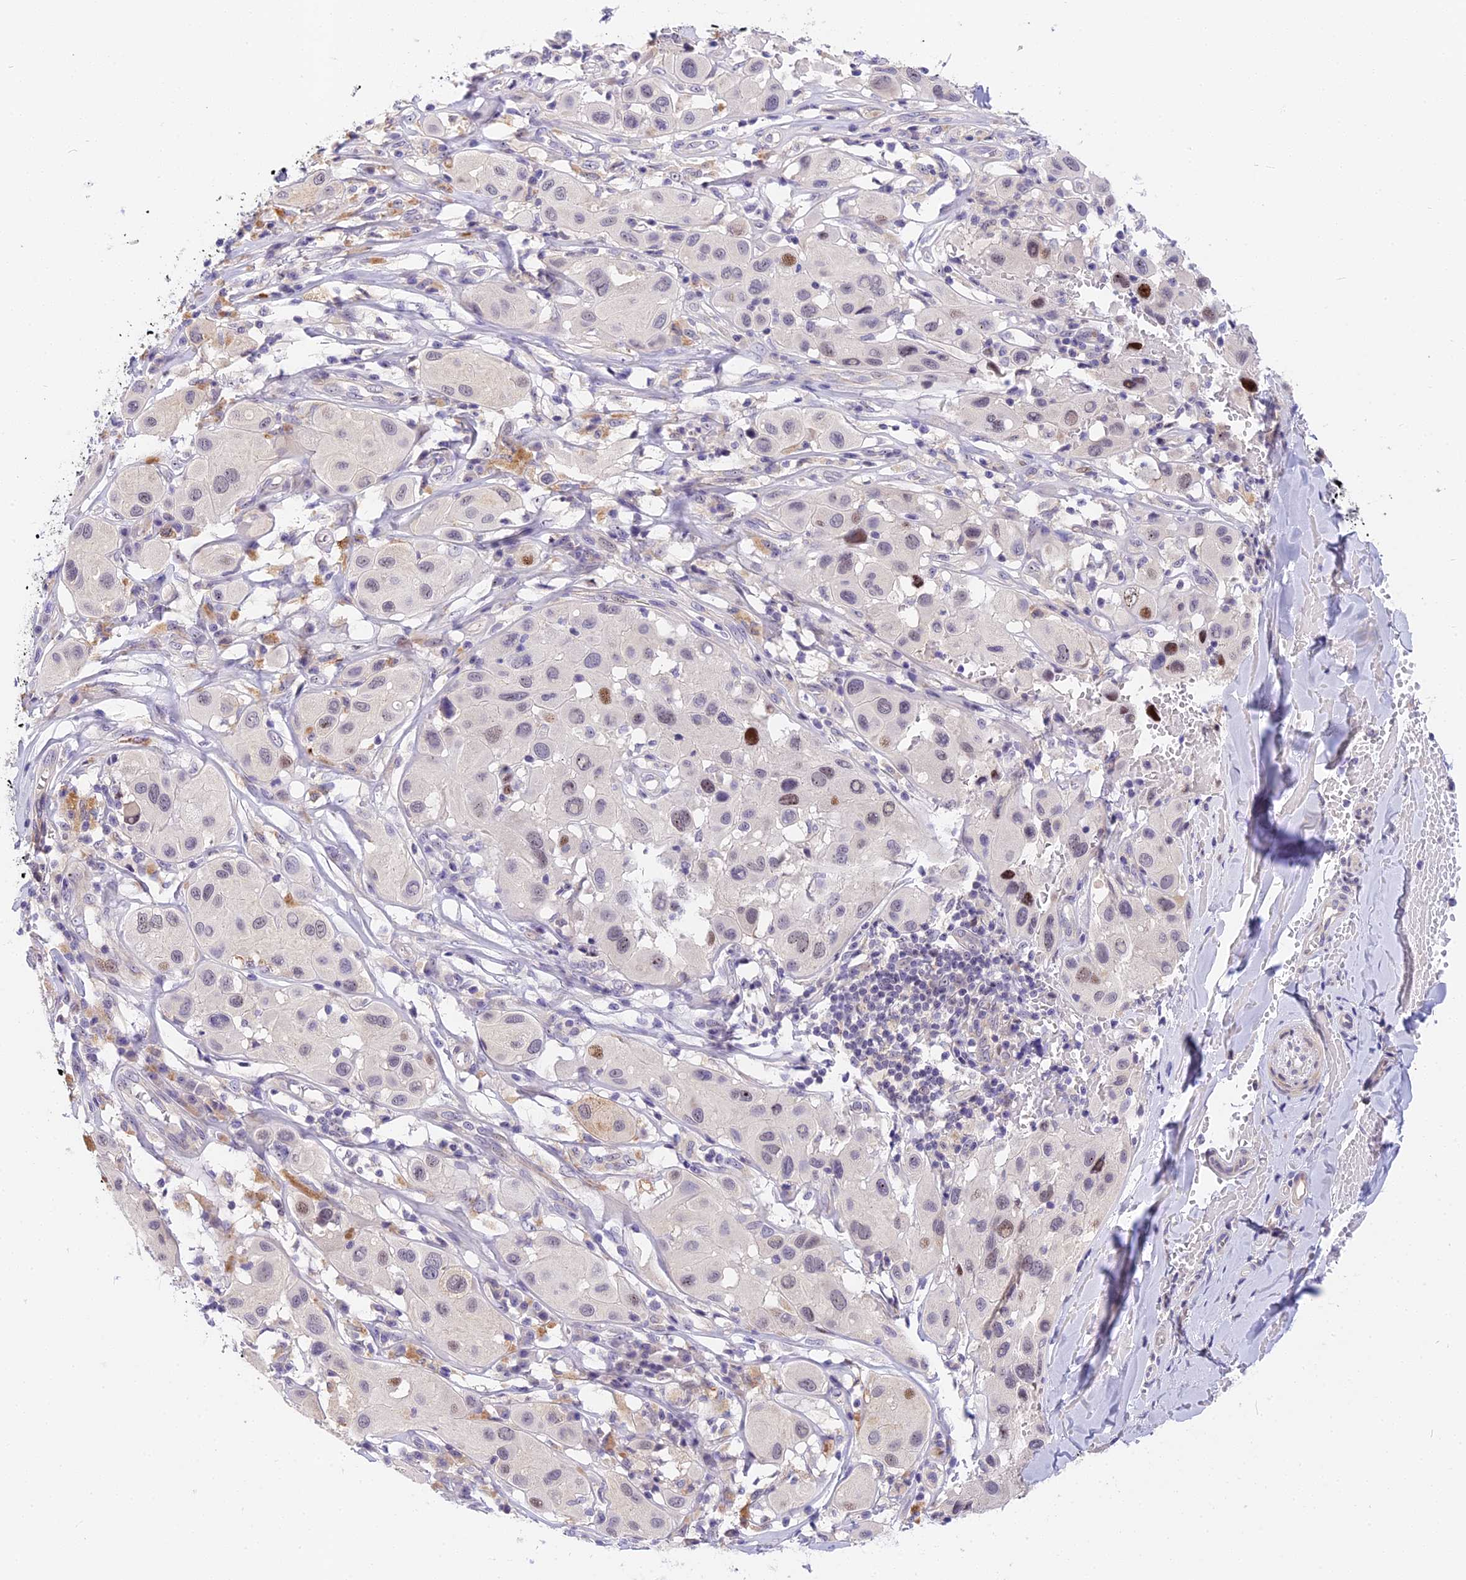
{"staining": {"intensity": "moderate", "quantity": "<25%", "location": "nuclear"}, "tissue": "melanoma", "cell_type": "Tumor cells", "image_type": "cancer", "snomed": [{"axis": "morphology", "description": "Malignant melanoma, Metastatic site"}, {"axis": "topography", "description": "Skin"}], "caption": "Human malignant melanoma (metastatic site) stained for a protein (brown) reveals moderate nuclear positive positivity in about <25% of tumor cells.", "gene": "MIDN", "patient": {"sex": "male", "age": 41}}